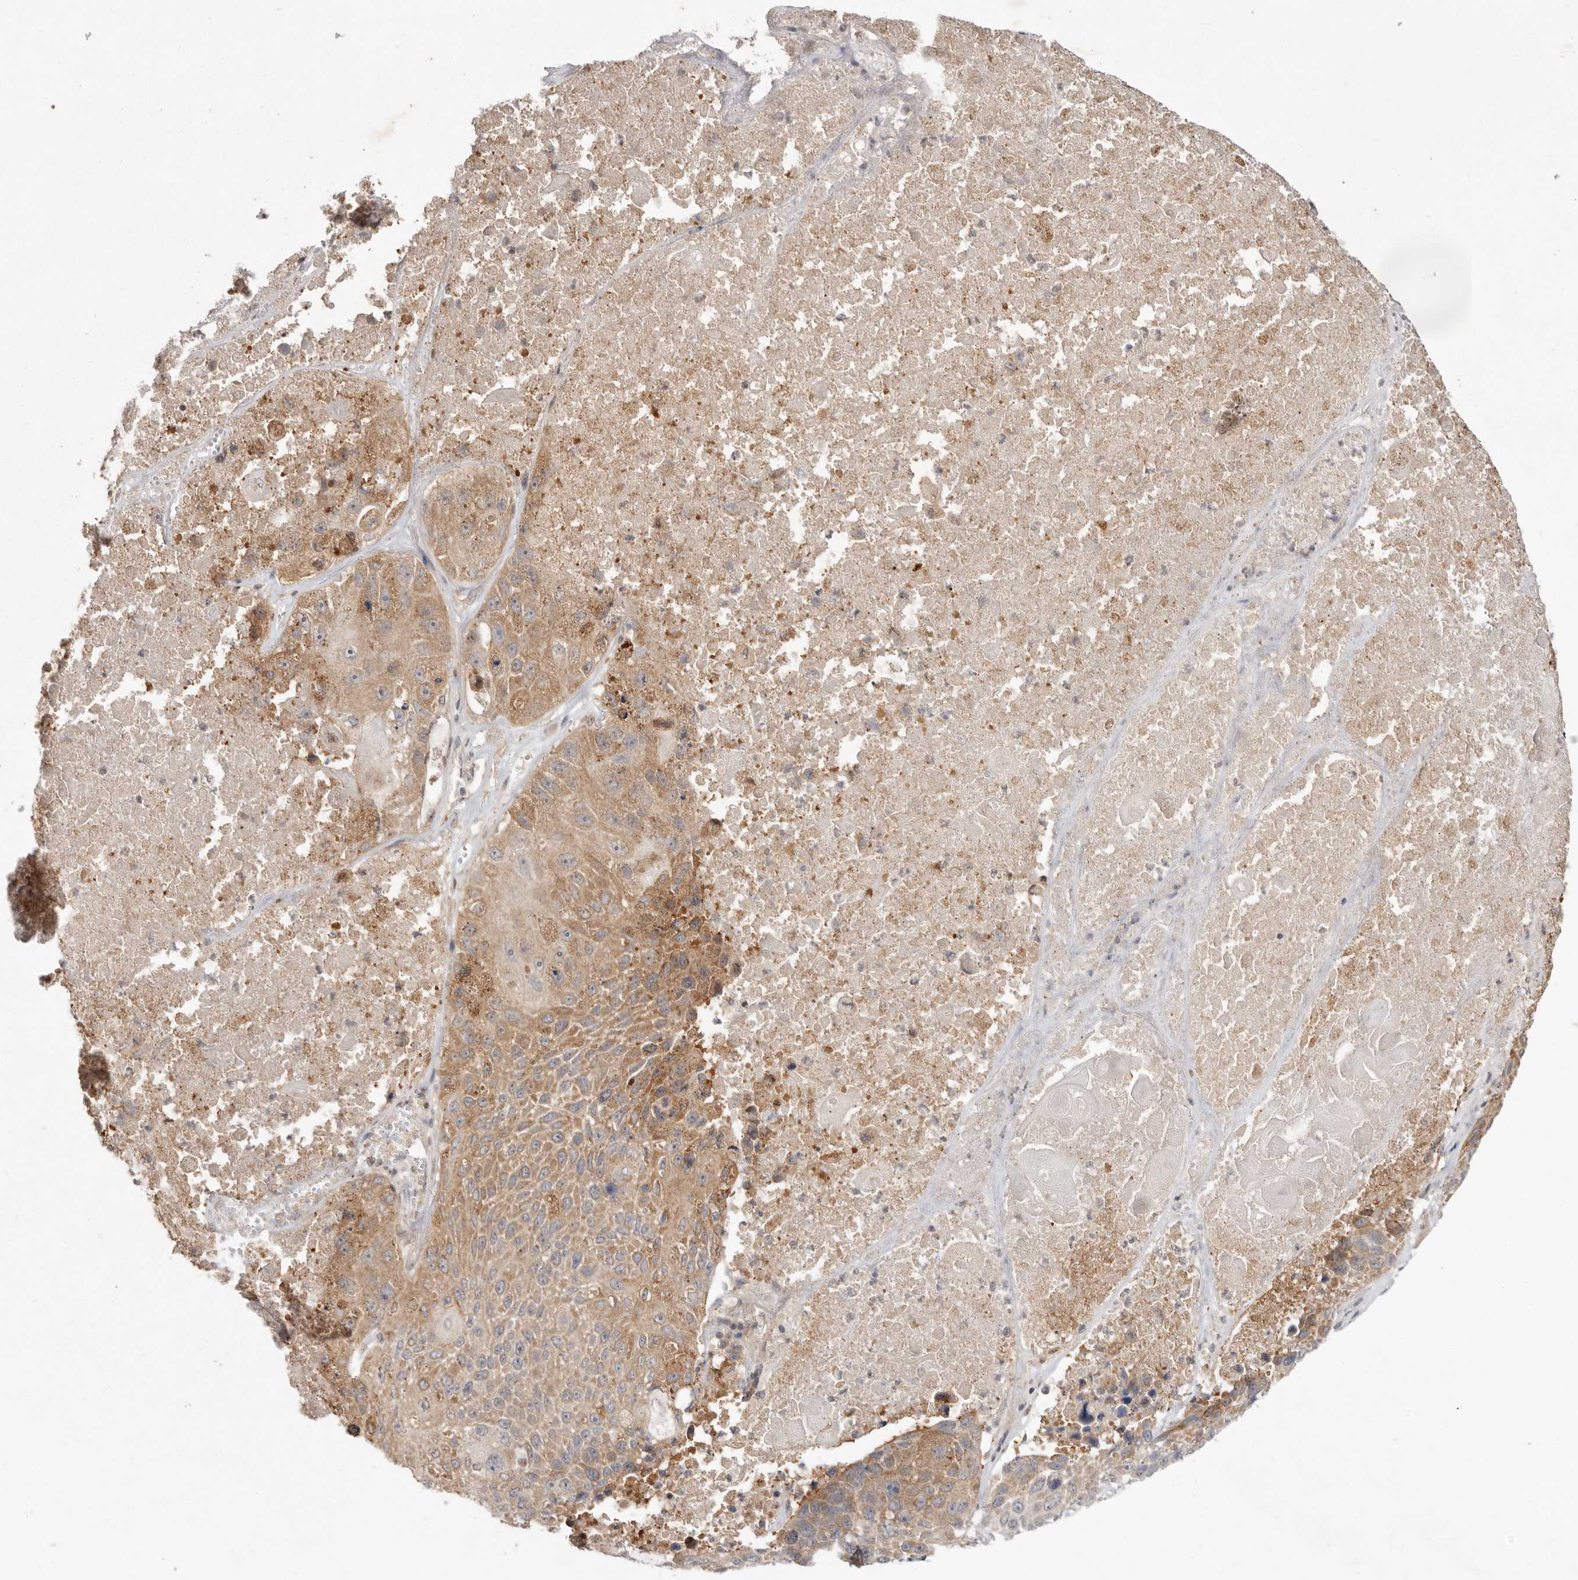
{"staining": {"intensity": "moderate", "quantity": ">75%", "location": "cytoplasmic/membranous"}, "tissue": "lung cancer", "cell_type": "Tumor cells", "image_type": "cancer", "snomed": [{"axis": "morphology", "description": "Squamous cell carcinoma, NOS"}, {"axis": "topography", "description": "Lung"}], "caption": "Immunohistochemistry micrograph of neoplastic tissue: human squamous cell carcinoma (lung) stained using IHC exhibits medium levels of moderate protein expression localized specifically in the cytoplasmic/membranous of tumor cells, appearing as a cytoplasmic/membranous brown color.", "gene": "TADA1", "patient": {"sex": "male", "age": 61}}